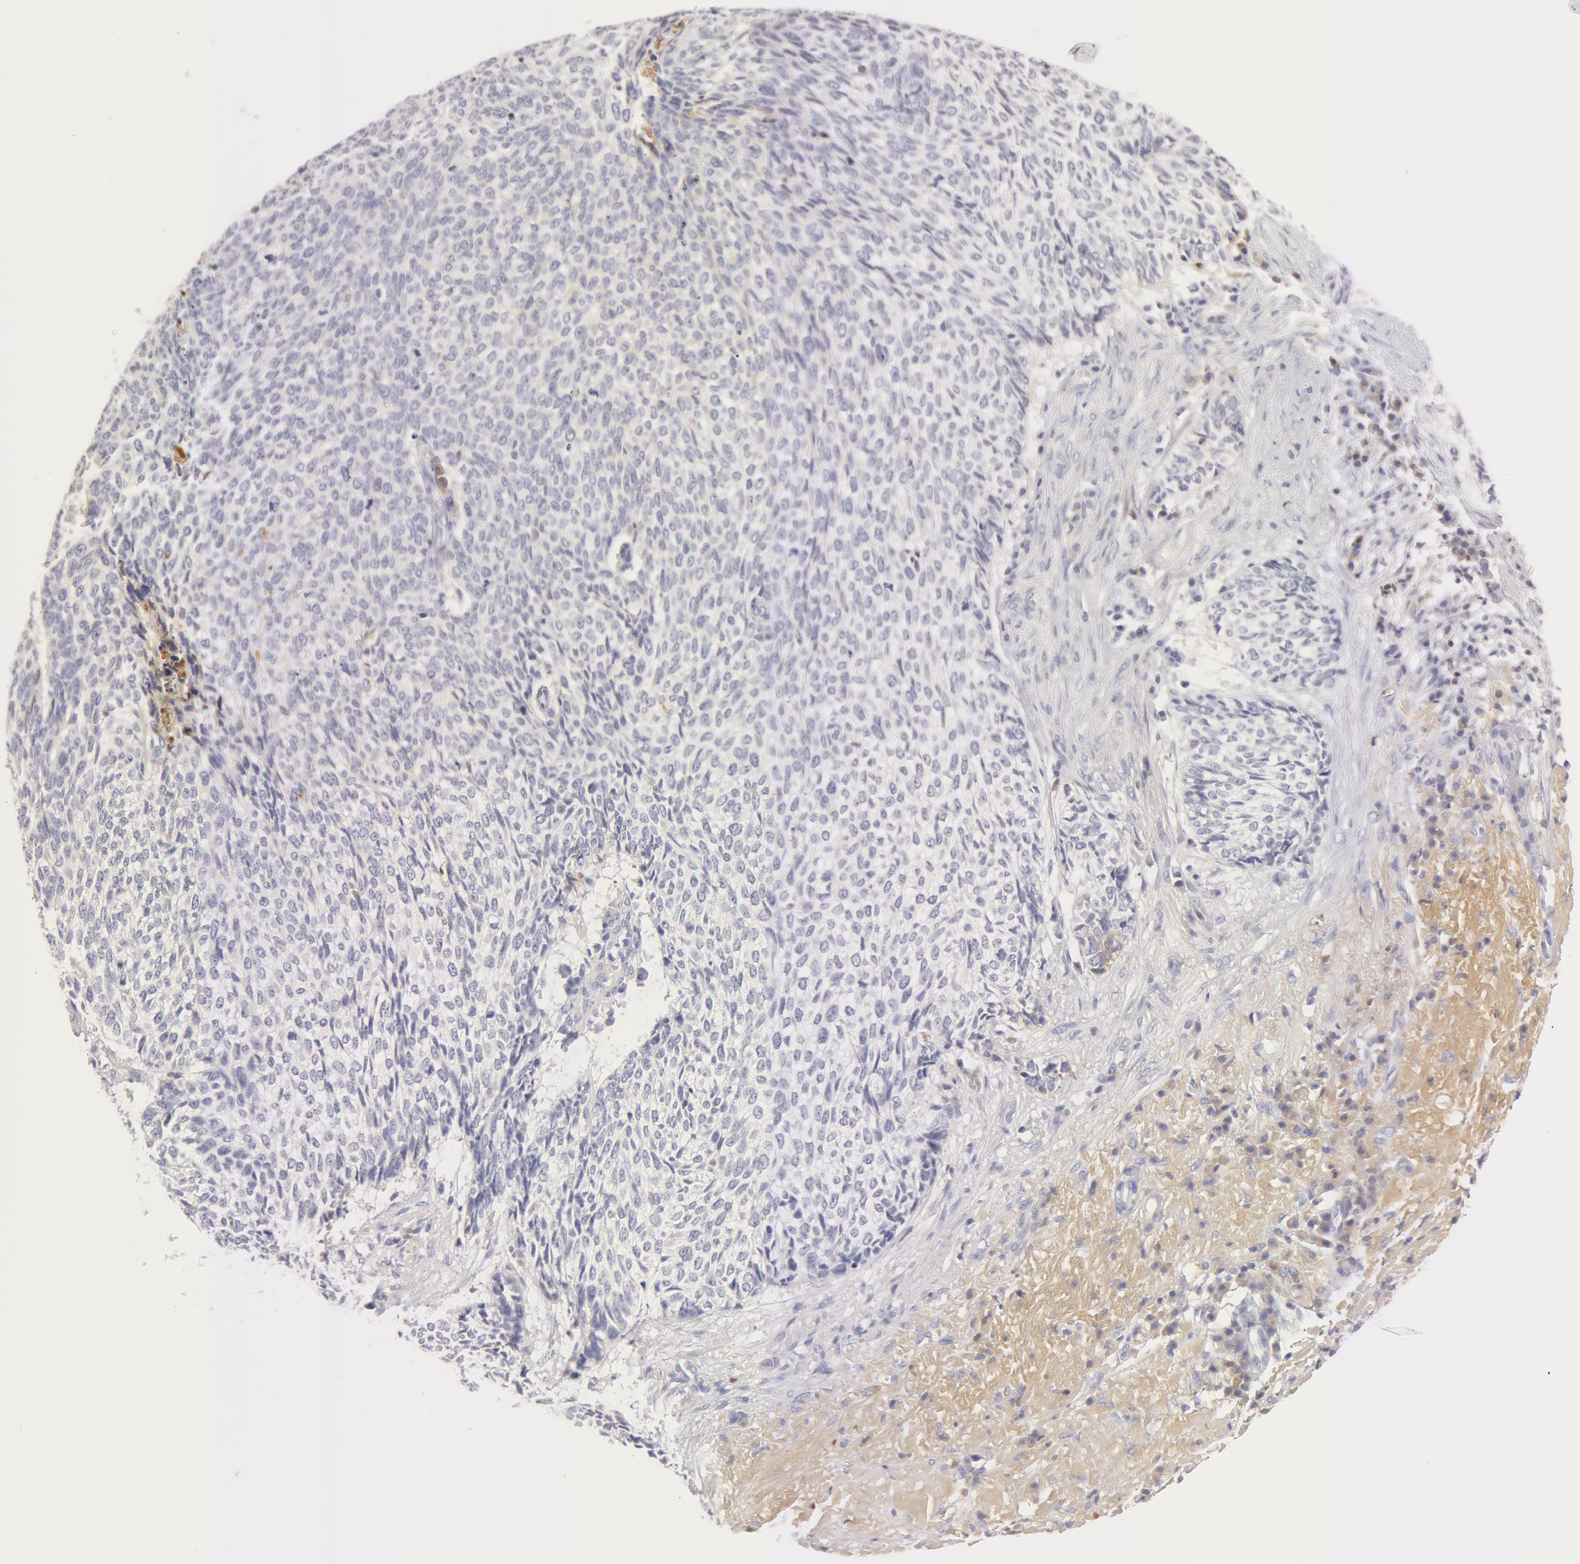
{"staining": {"intensity": "negative", "quantity": "none", "location": "none"}, "tissue": "skin cancer", "cell_type": "Tumor cells", "image_type": "cancer", "snomed": [{"axis": "morphology", "description": "Basal cell carcinoma"}, {"axis": "topography", "description": "Skin"}], "caption": "An immunohistochemistry photomicrograph of skin cancer is shown. There is no staining in tumor cells of skin cancer.", "gene": "GC", "patient": {"sex": "female", "age": 89}}